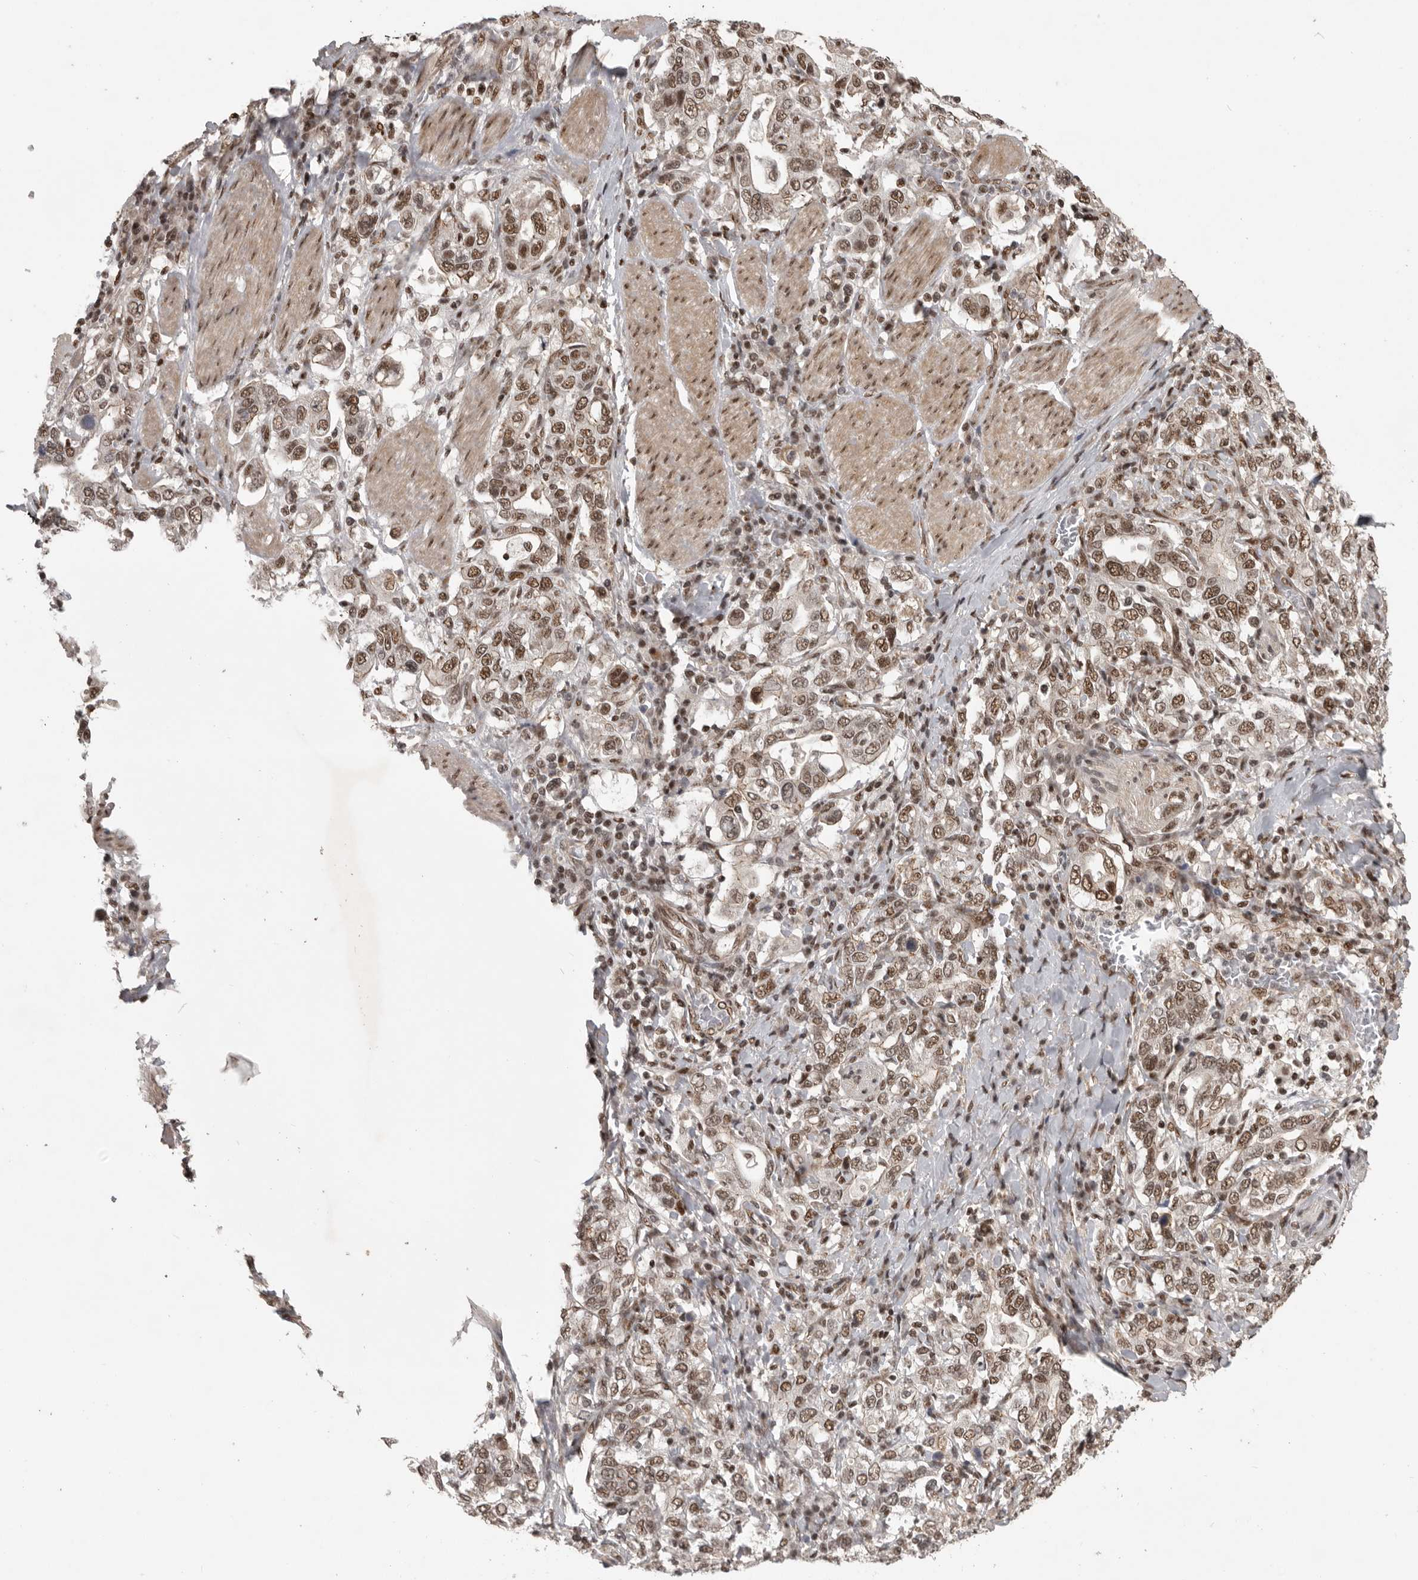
{"staining": {"intensity": "moderate", "quantity": ">75%", "location": "nuclear"}, "tissue": "stomach cancer", "cell_type": "Tumor cells", "image_type": "cancer", "snomed": [{"axis": "morphology", "description": "Adenocarcinoma, NOS"}, {"axis": "topography", "description": "Stomach, upper"}], "caption": "This histopathology image demonstrates immunohistochemistry (IHC) staining of human adenocarcinoma (stomach), with medium moderate nuclear staining in about >75% of tumor cells.", "gene": "CBLL1", "patient": {"sex": "male", "age": 62}}